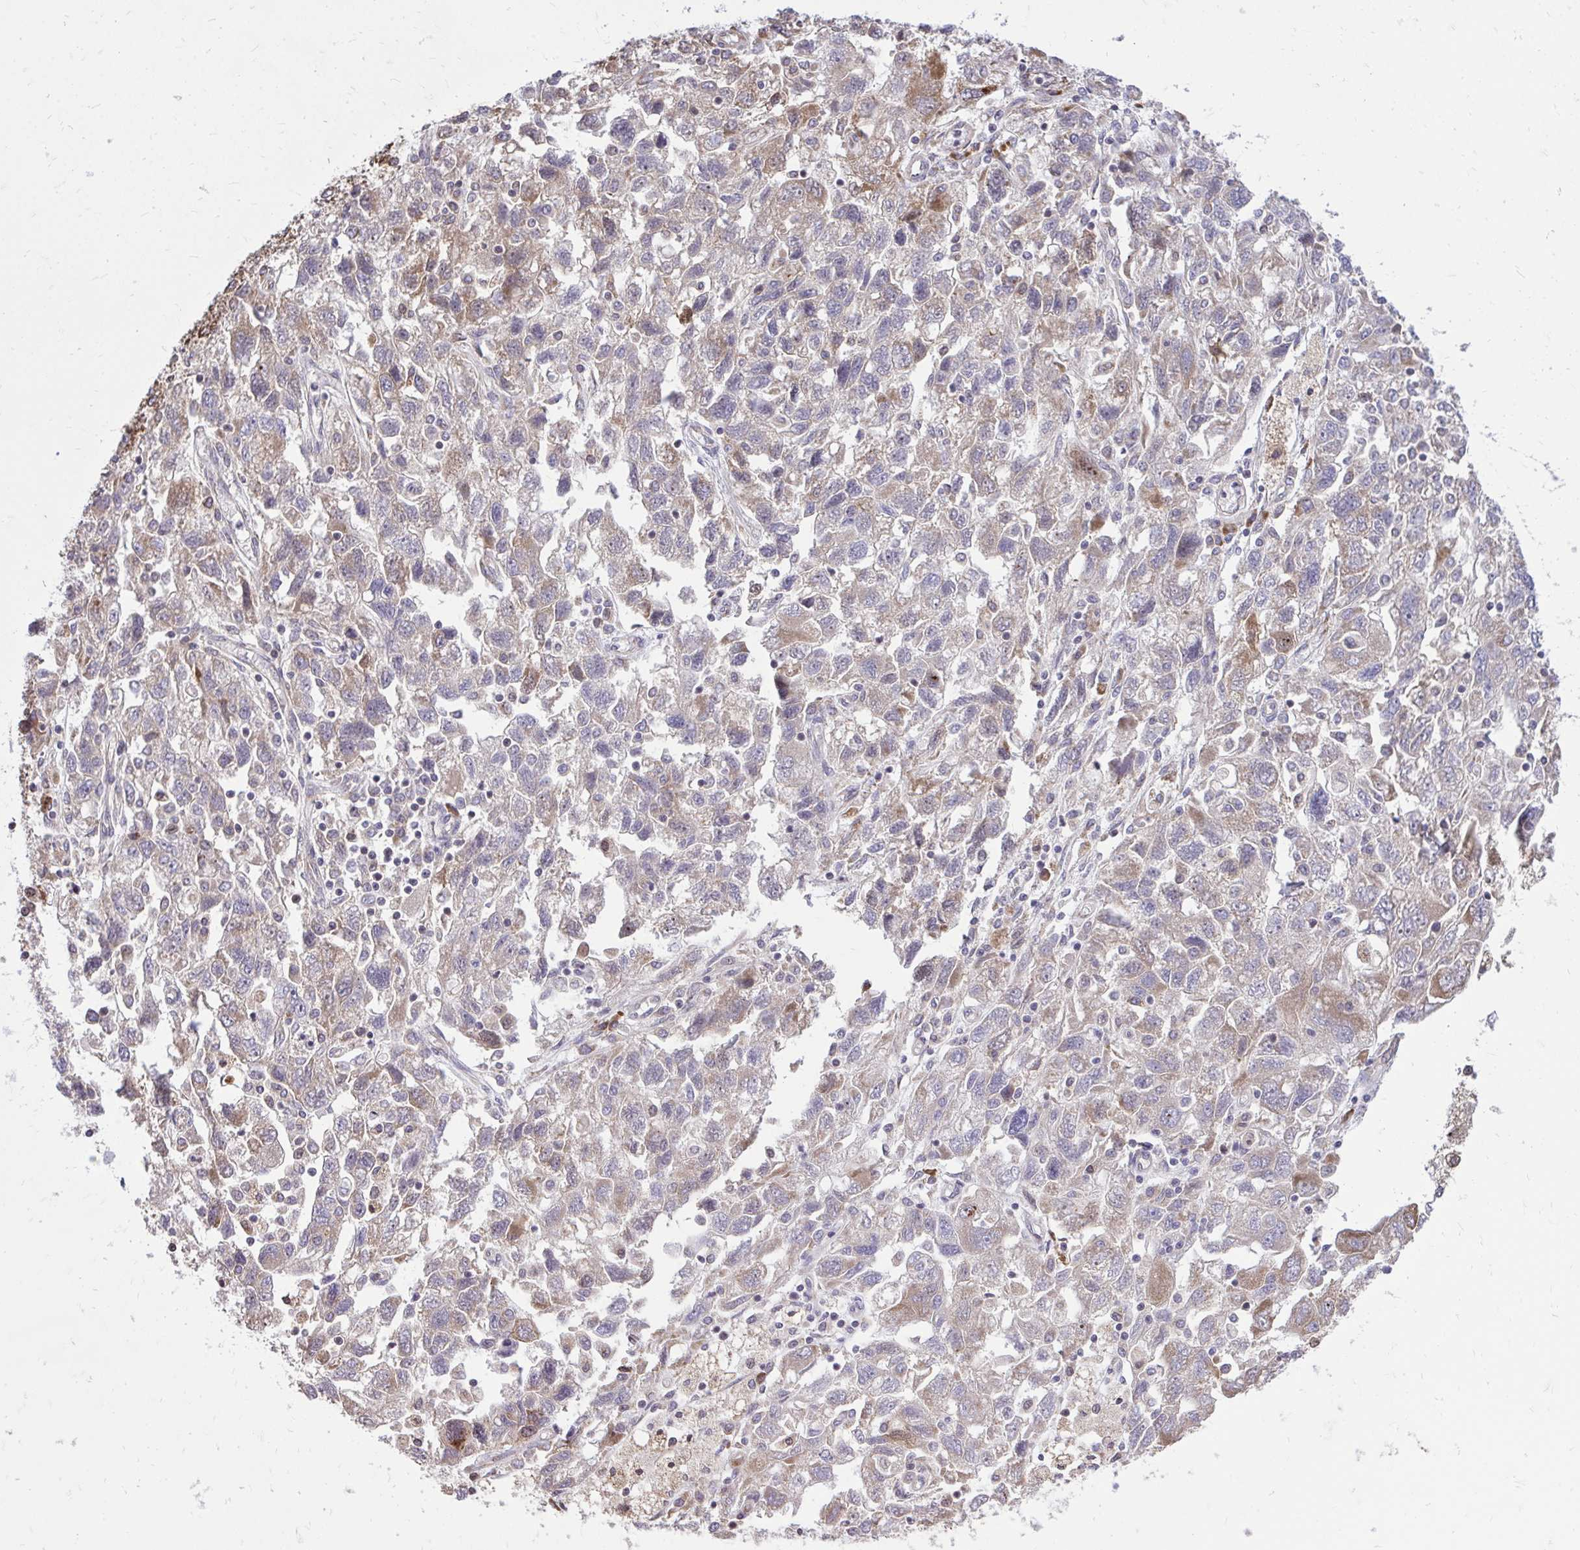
{"staining": {"intensity": "weak", "quantity": "25%-75%", "location": "cytoplasmic/membranous"}, "tissue": "ovarian cancer", "cell_type": "Tumor cells", "image_type": "cancer", "snomed": [{"axis": "morphology", "description": "Carcinoma, NOS"}, {"axis": "morphology", "description": "Cystadenocarcinoma, serous, NOS"}, {"axis": "topography", "description": "Ovary"}], "caption": "Tumor cells demonstrate low levels of weak cytoplasmic/membranous expression in about 25%-75% of cells in ovarian cancer.", "gene": "METTL9", "patient": {"sex": "female", "age": 69}}